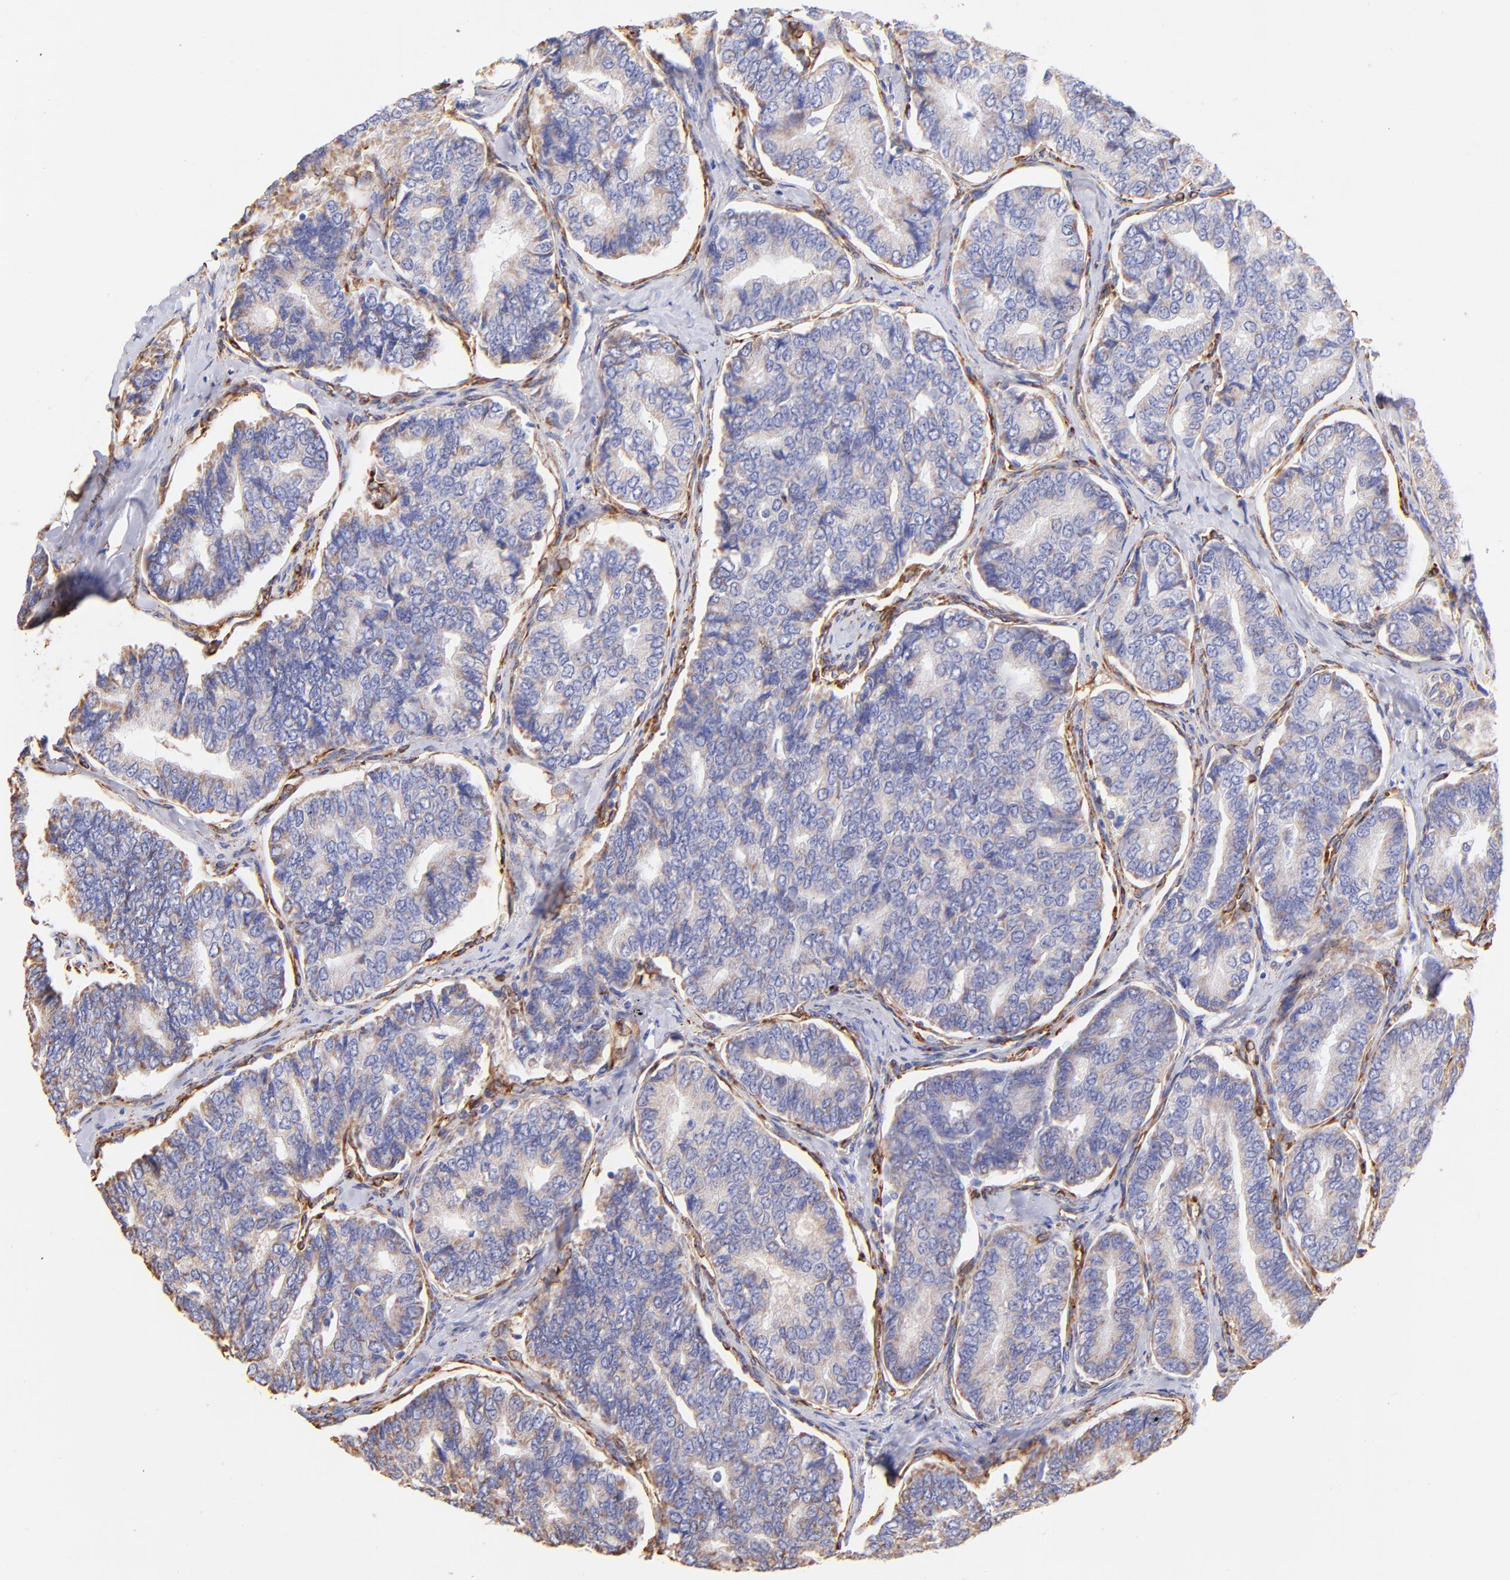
{"staining": {"intensity": "weak", "quantity": "25%-75%", "location": "cytoplasmic/membranous"}, "tissue": "thyroid cancer", "cell_type": "Tumor cells", "image_type": "cancer", "snomed": [{"axis": "morphology", "description": "Papillary adenocarcinoma, NOS"}, {"axis": "topography", "description": "Thyroid gland"}], "caption": "A photomicrograph showing weak cytoplasmic/membranous positivity in approximately 25%-75% of tumor cells in thyroid papillary adenocarcinoma, as visualized by brown immunohistochemical staining.", "gene": "SPARC", "patient": {"sex": "female", "age": 35}}